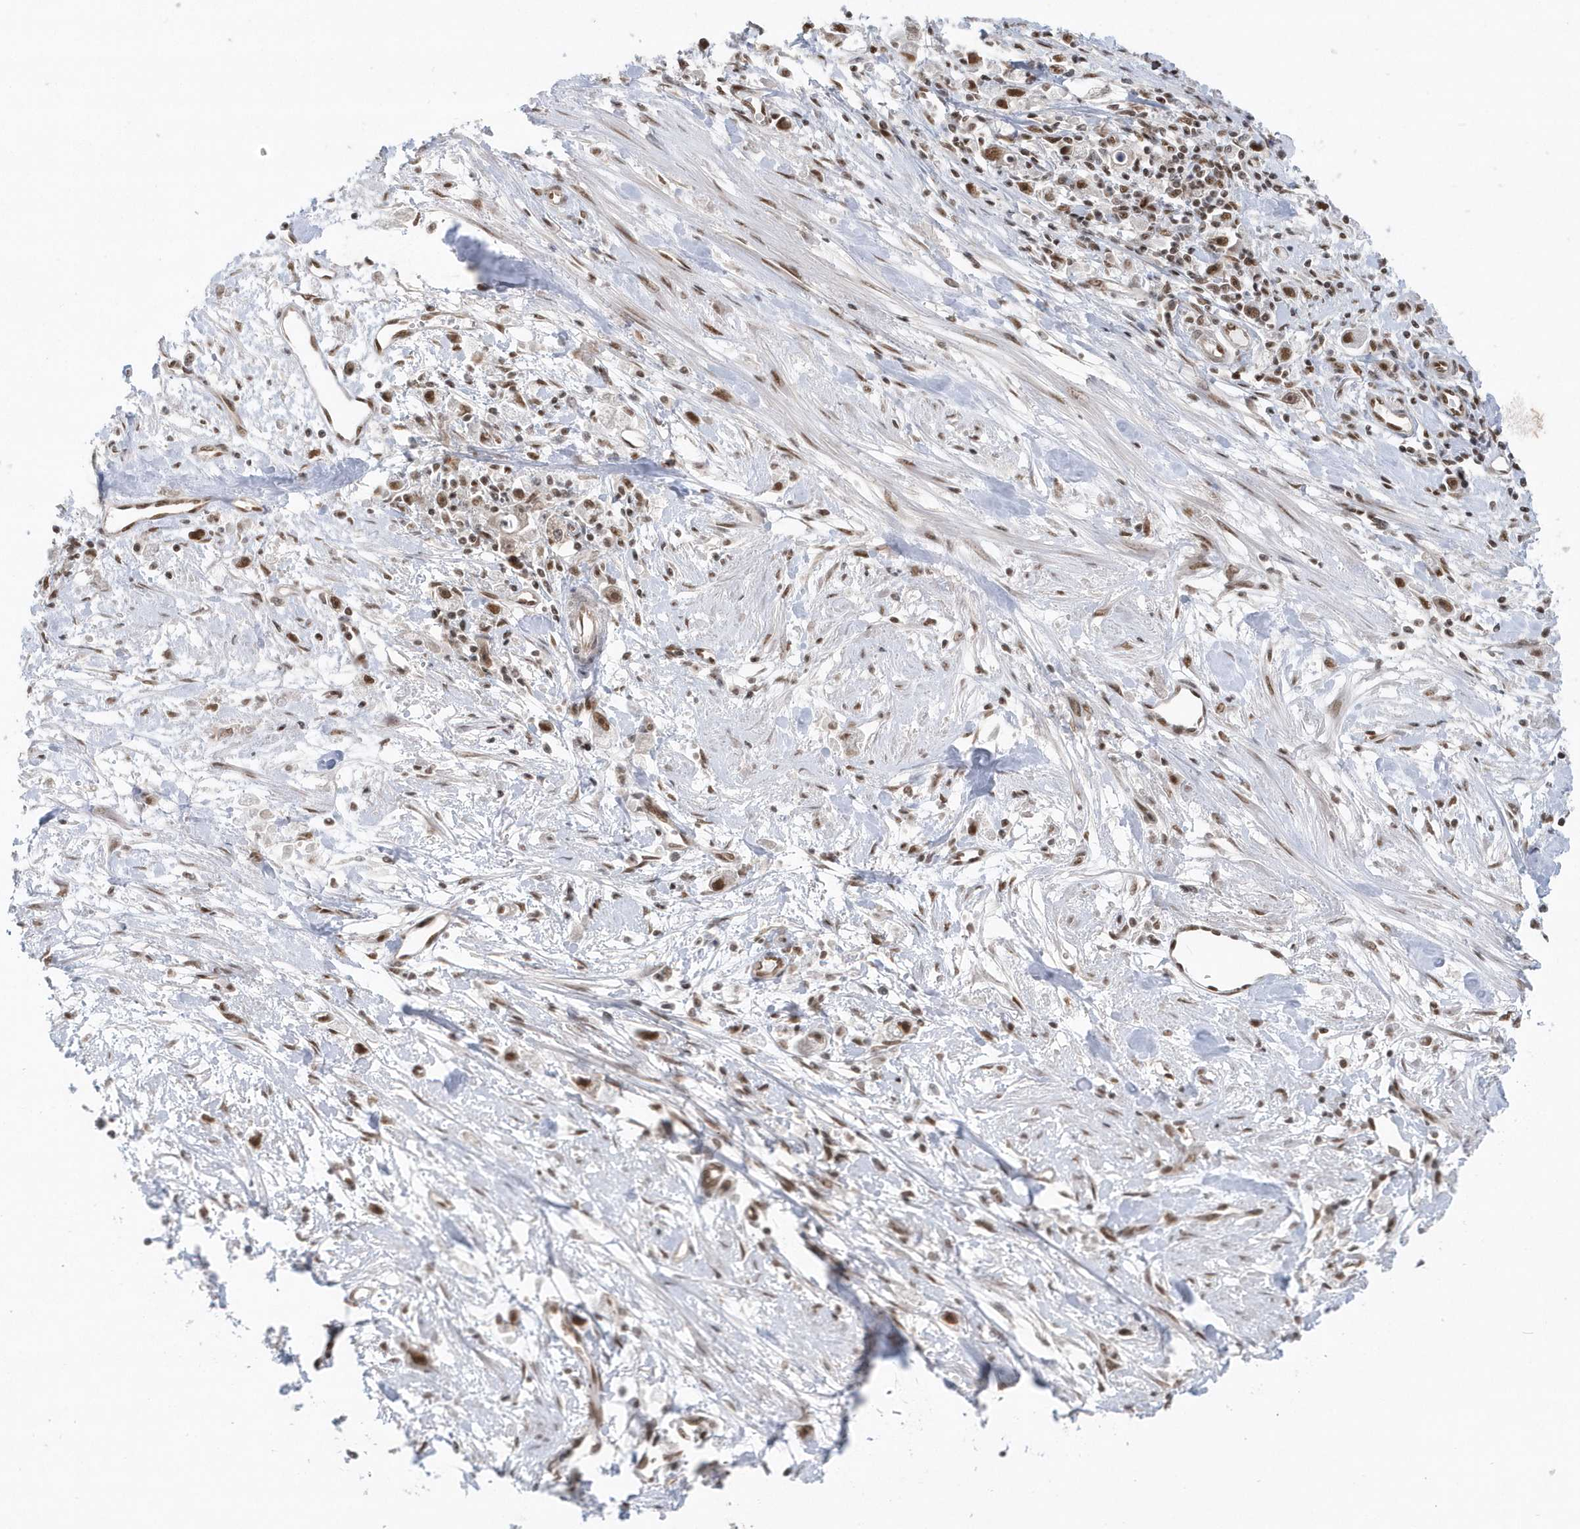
{"staining": {"intensity": "moderate", "quantity": ">75%", "location": "nuclear"}, "tissue": "stomach cancer", "cell_type": "Tumor cells", "image_type": "cancer", "snomed": [{"axis": "morphology", "description": "Adenocarcinoma, NOS"}, {"axis": "topography", "description": "Stomach"}], "caption": "There is medium levels of moderate nuclear expression in tumor cells of stomach adenocarcinoma, as demonstrated by immunohistochemical staining (brown color).", "gene": "SEPHS1", "patient": {"sex": "female", "age": 59}}